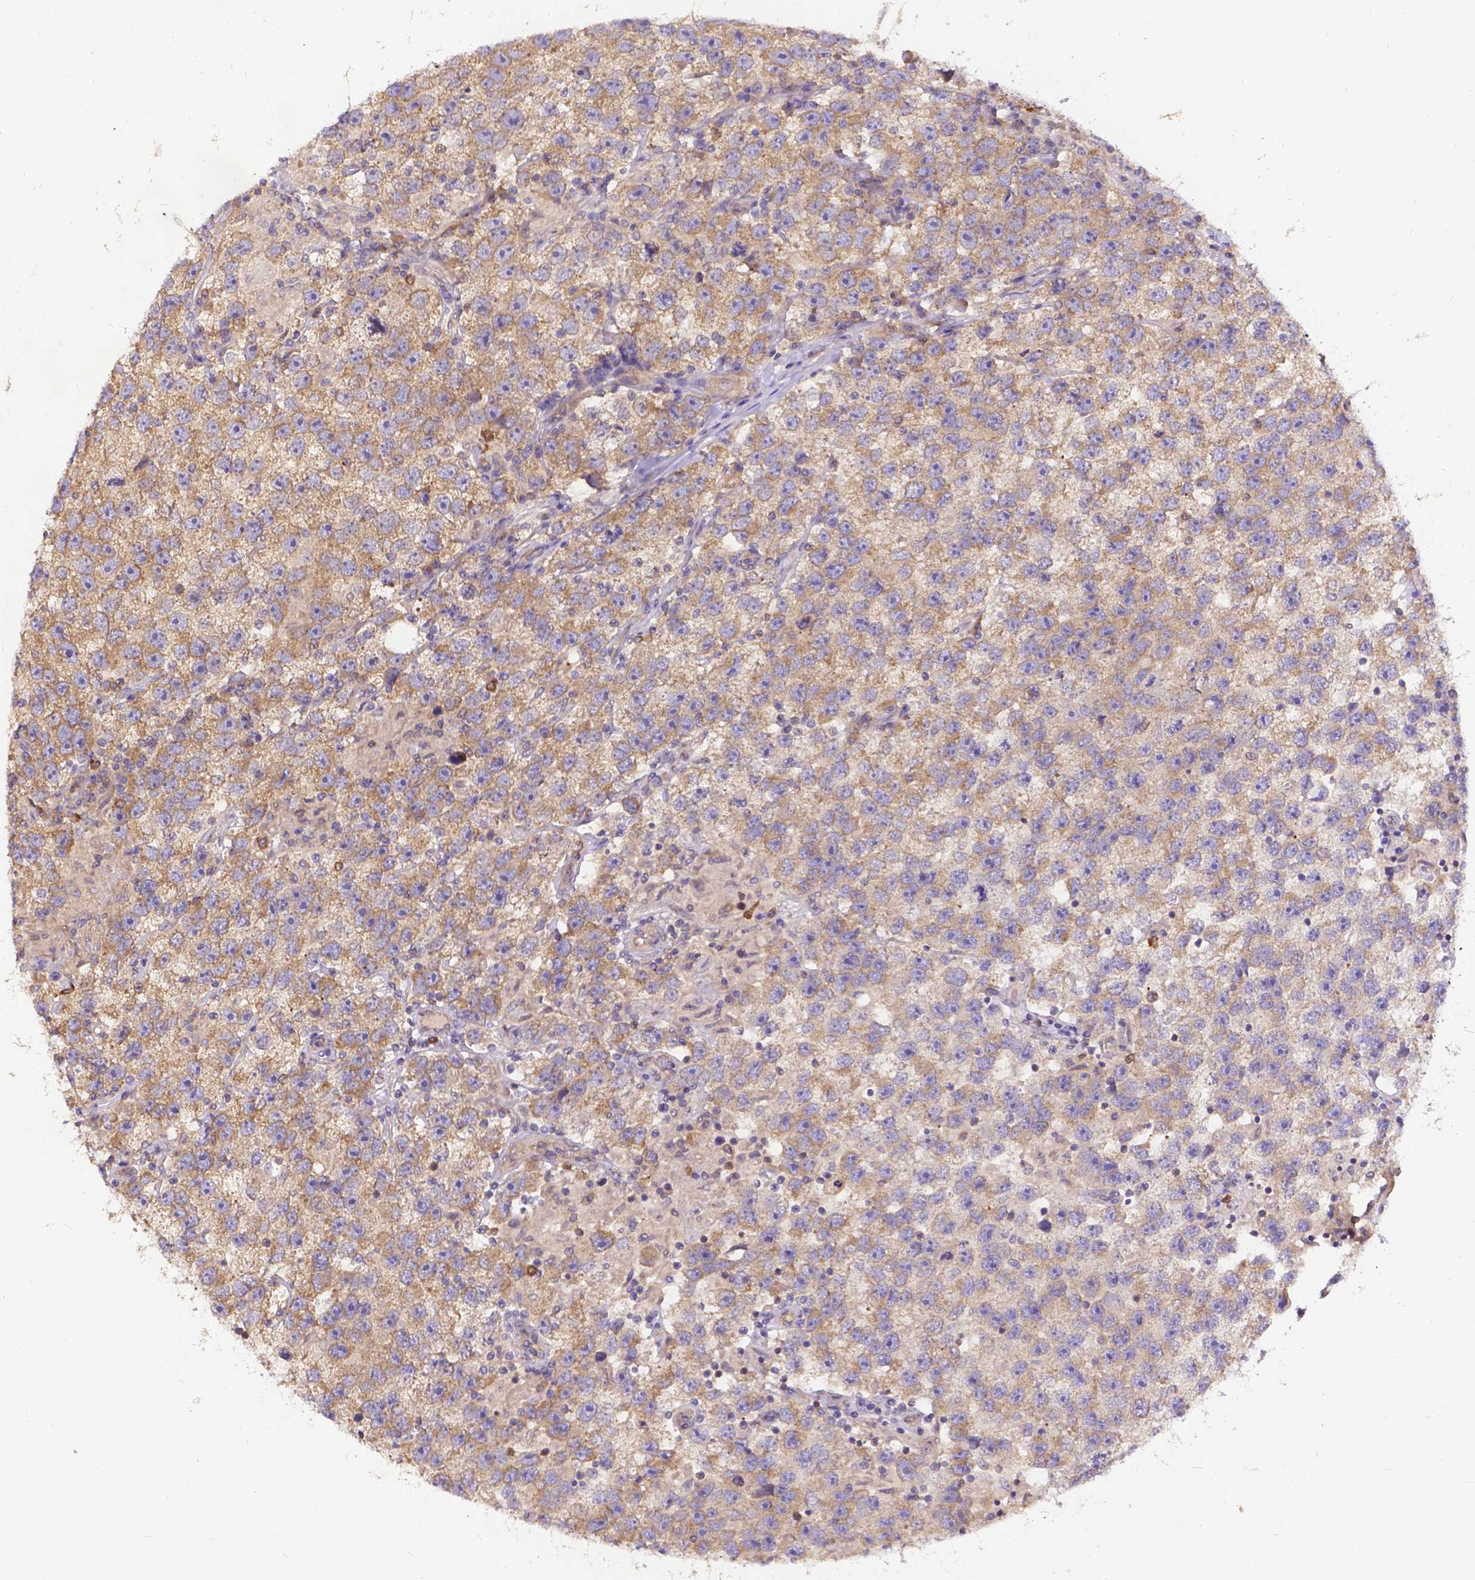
{"staining": {"intensity": "weak", "quantity": ">75%", "location": "cytoplasmic/membranous"}, "tissue": "testis cancer", "cell_type": "Tumor cells", "image_type": "cancer", "snomed": [{"axis": "morphology", "description": "Seminoma, NOS"}, {"axis": "topography", "description": "Testis"}], "caption": "Immunohistochemistry (IHC) micrograph of human testis cancer (seminoma) stained for a protein (brown), which displays low levels of weak cytoplasmic/membranous positivity in about >75% of tumor cells.", "gene": "DENND6A", "patient": {"sex": "male", "age": 26}}